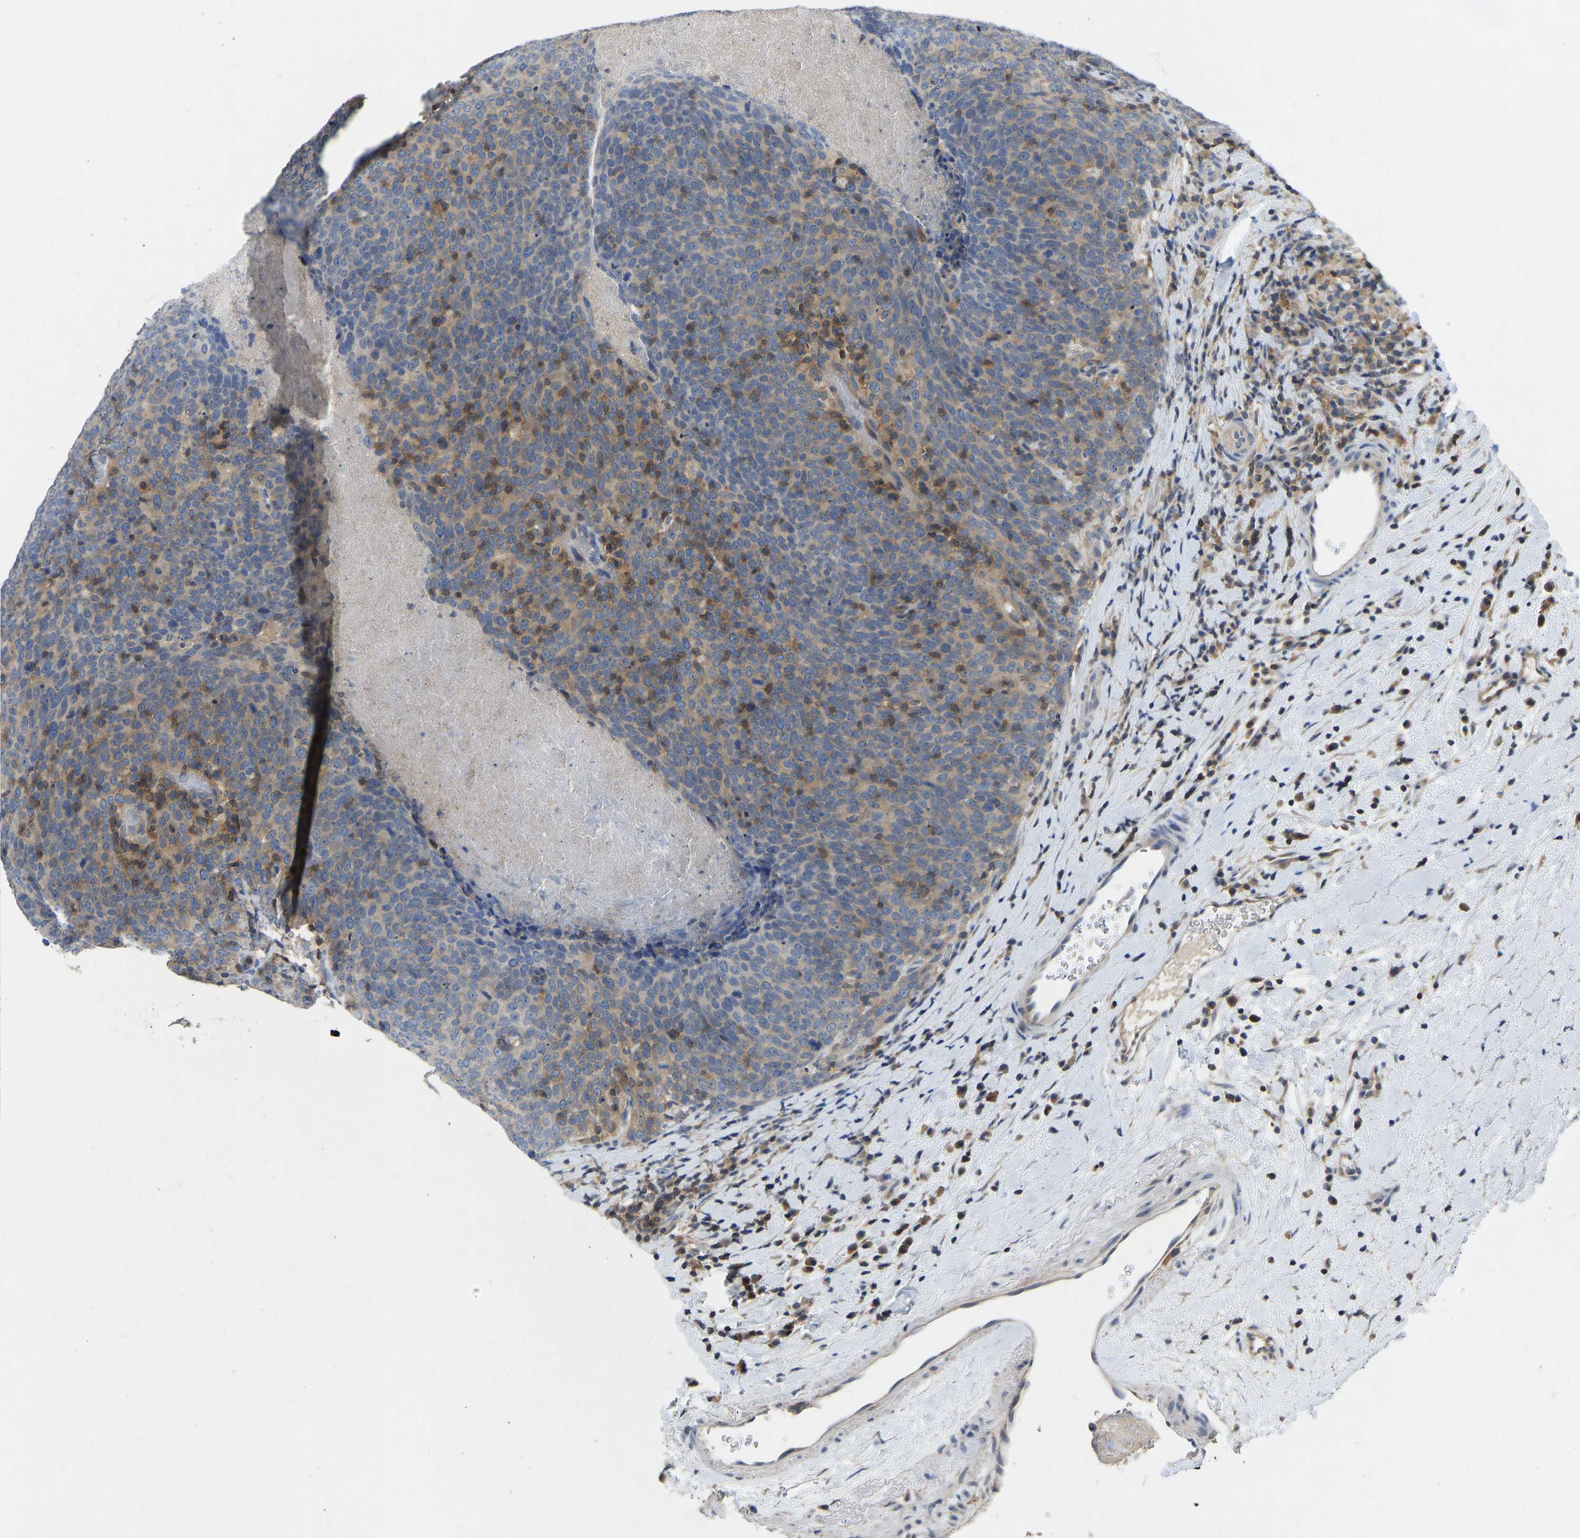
{"staining": {"intensity": "moderate", "quantity": "25%-75%", "location": "cytoplasmic/membranous"}, "tissue": "head and neck cancer", "cell_type": "Tumor cells", "image_type": "cancer", "snomed": [{"axis": "morphology", "description": "Squamous cell carcinoma, NOS"}, {"axis": "morphology", "description": "Squamous cell carcinoma, metastatic, NOS"}, {"axis": "topography", "description": "Lymph node"}, {"axis": "topography", "description": "Head-Neck"}], "caption": "Tumor cells show medium levels of moderate cytoplasmic/membranous staining in approximately 25%-75% of cells in head and neck cancer.", "gene": "NDRG3", "patient": {"sex": "male", "age": 62}}